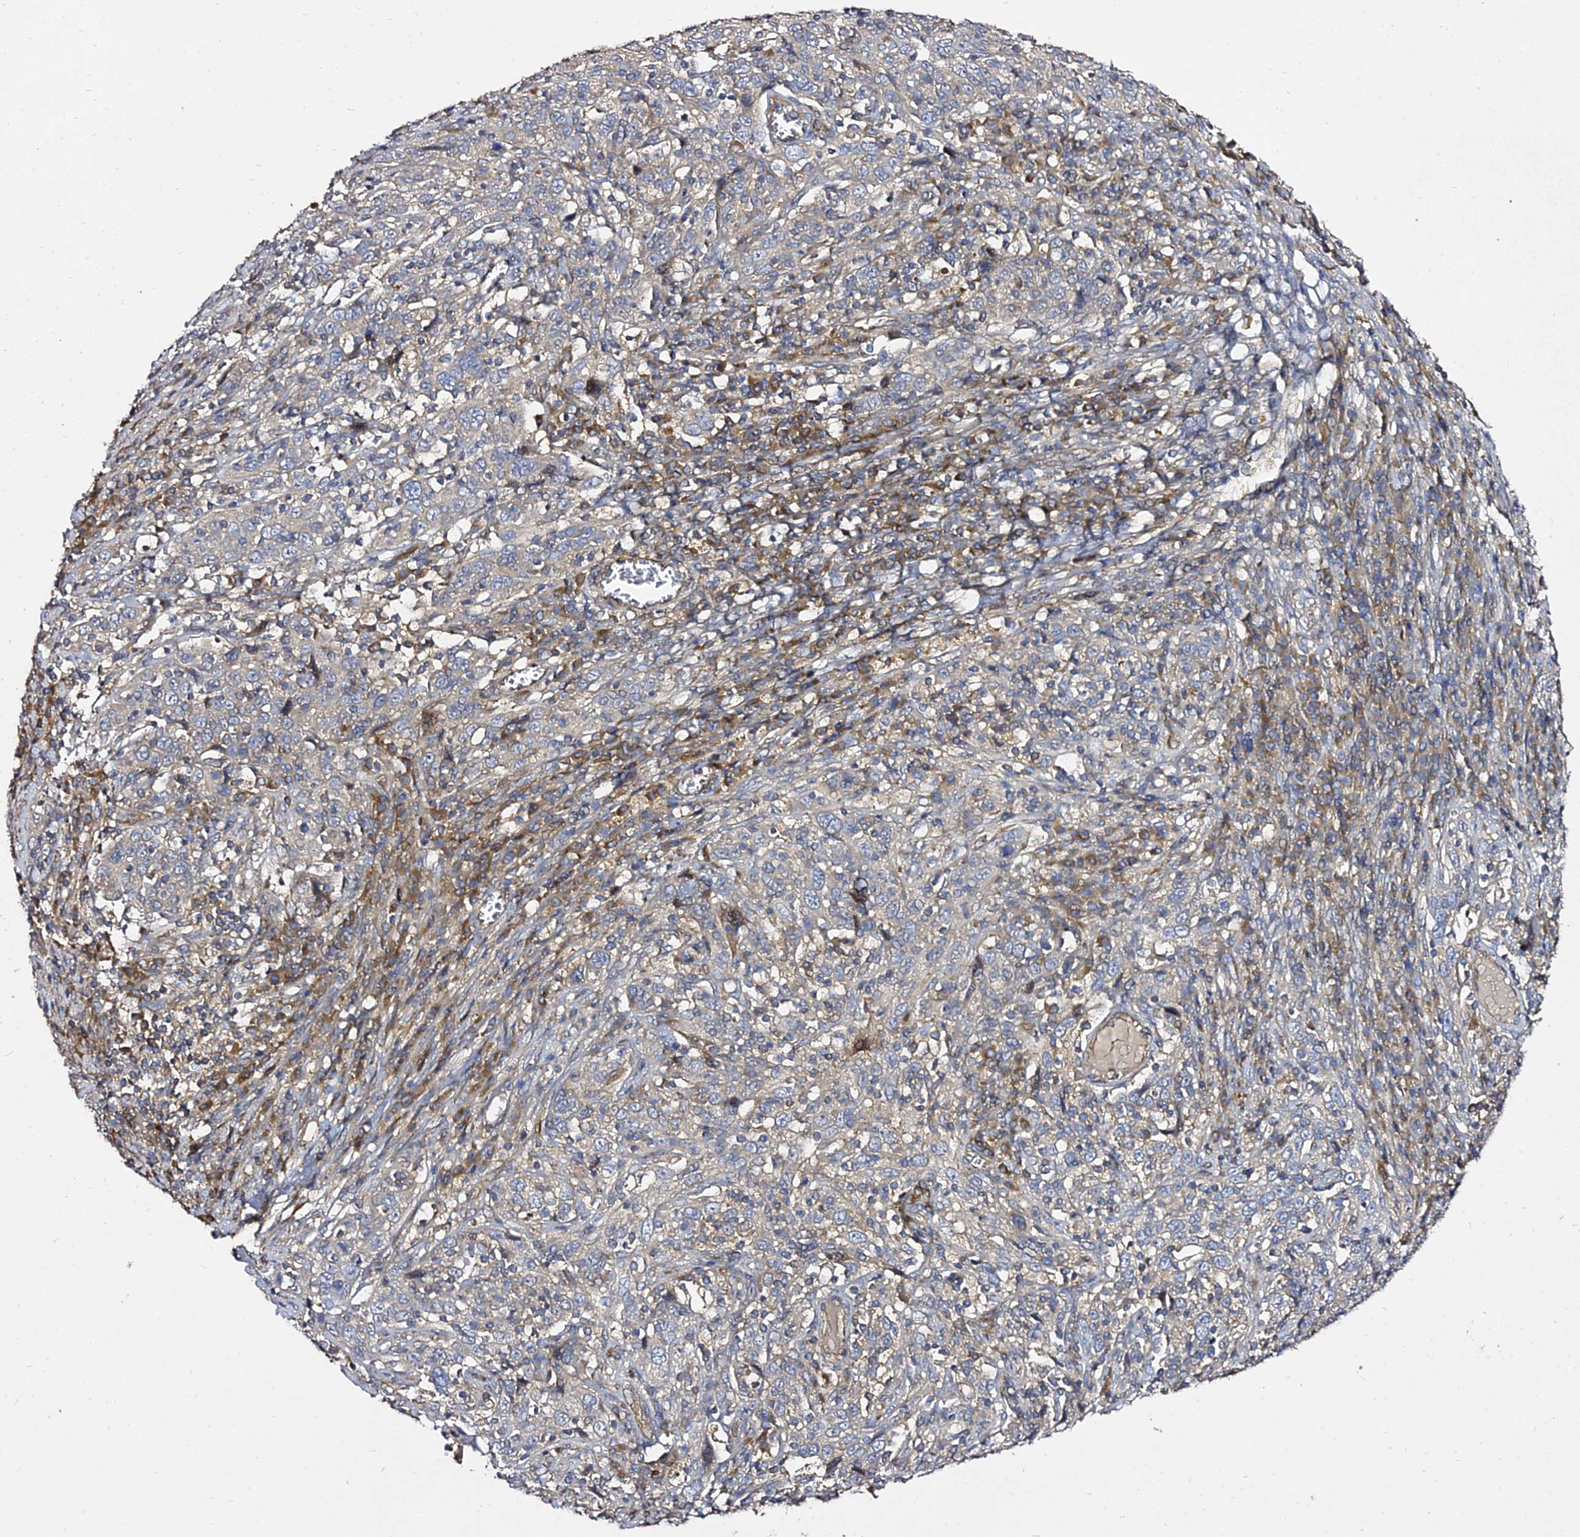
{"staining": {"intensity": "weak", "quantity": "<25%", "location": "cytoplasmic/membranous"}, "tissue": "cervical cancer", "cell_type": "Tumor cells", "image_type": "cancer", "snomed": [{"axis": "morphology", "description": "Squamous cell carcinoma, NOS"}, {"axis": "topography", "description": "Cervix"}], "caption": "Immunohistochemistry of cervical cancer (squamous cell carcinoma) displays no positivity in tumor cells.", "gene": "GRTP1", "patient": {"sex": "female", "age": 46}}